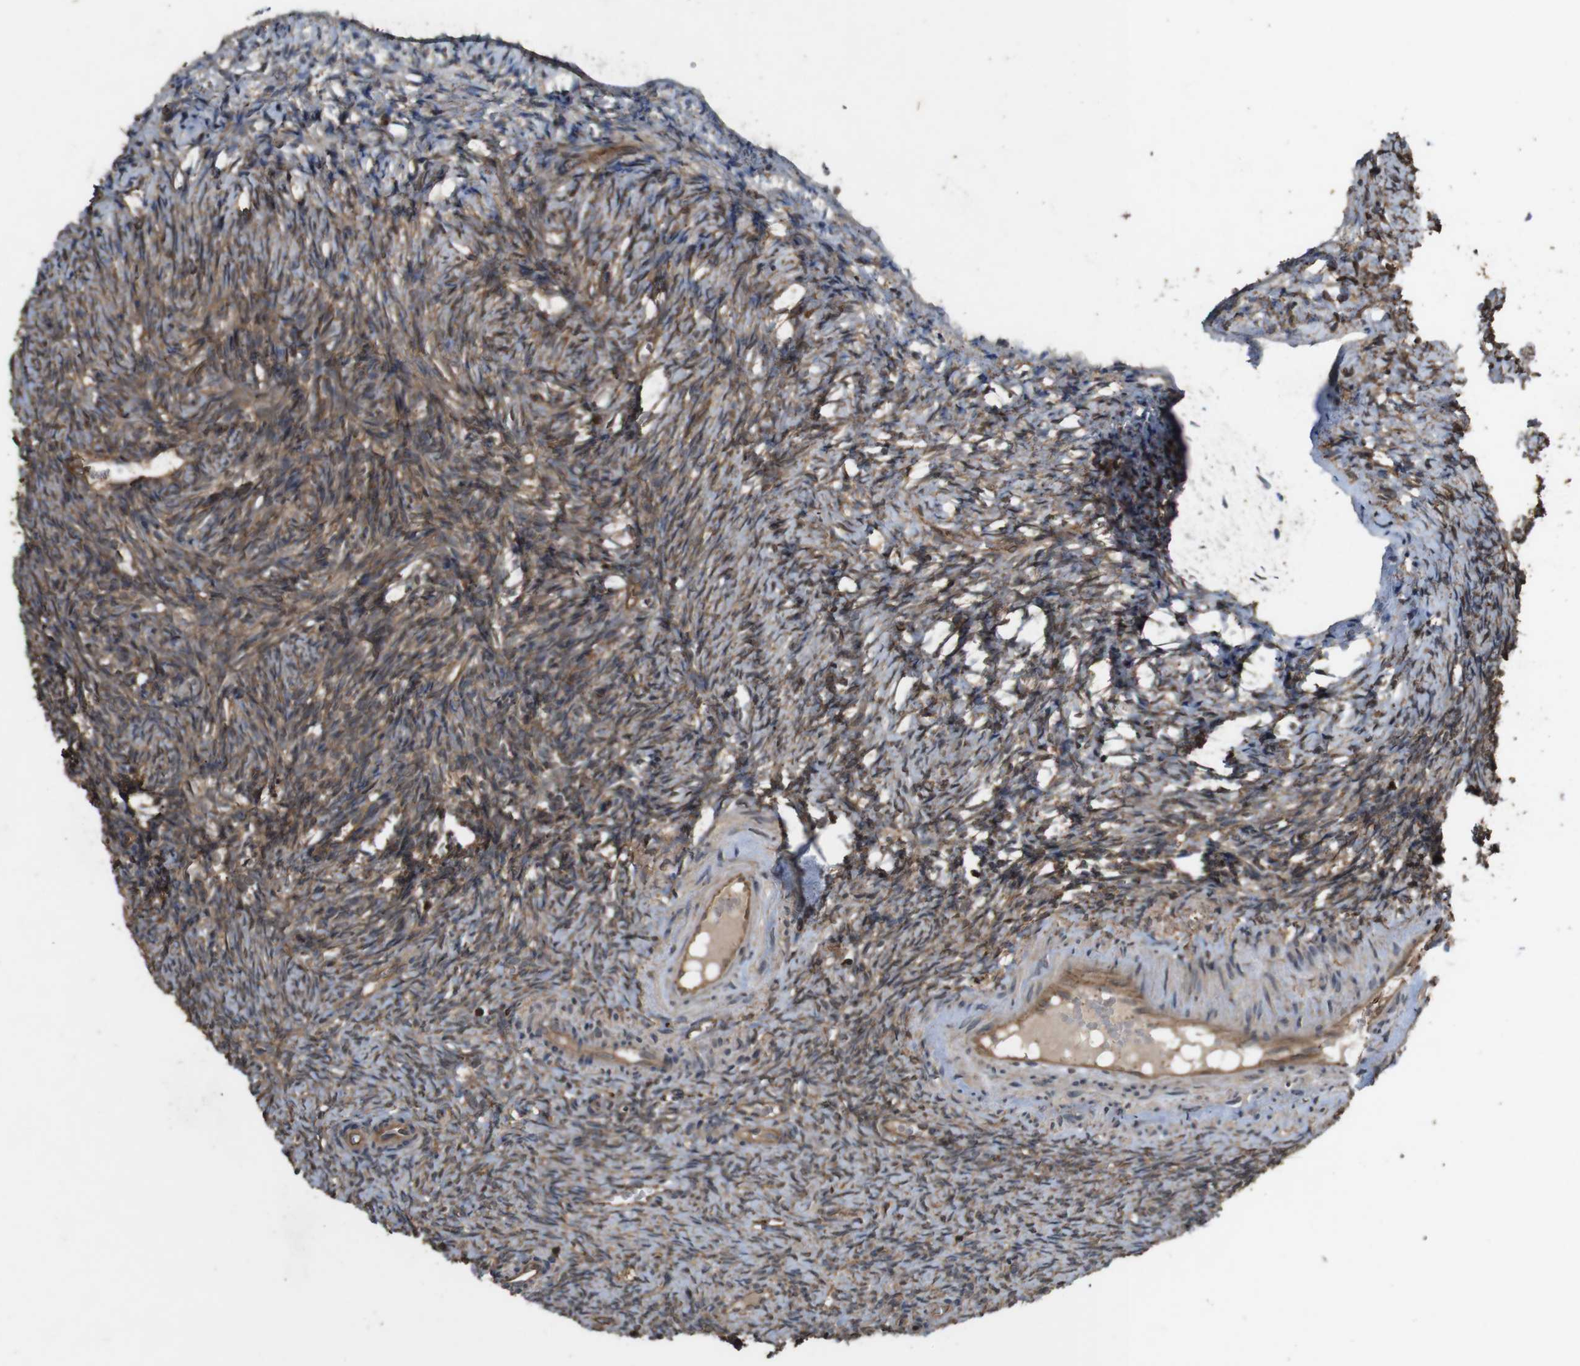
{"staining": {"intensity": "strong", "quantity": "25%-75%", "location": "cytoplasmic/membranous"}, "tissue": "ovary", "cell_type": "Ovarian stroma cells", "image_type": "normal", "snomed": [{"axis": "morphology", "description": "Normal tissue, NOS"}, {"axis": "topography", "description": "Ovary"}], "caption": "Protein analysis of benign ovary demonstrates strong cytoplasmic/membranous expression in approximately 25%-75% of ovarian stroma cells.", "gene": "BAG4", "patient": {"sex": "female", "age": 41}}